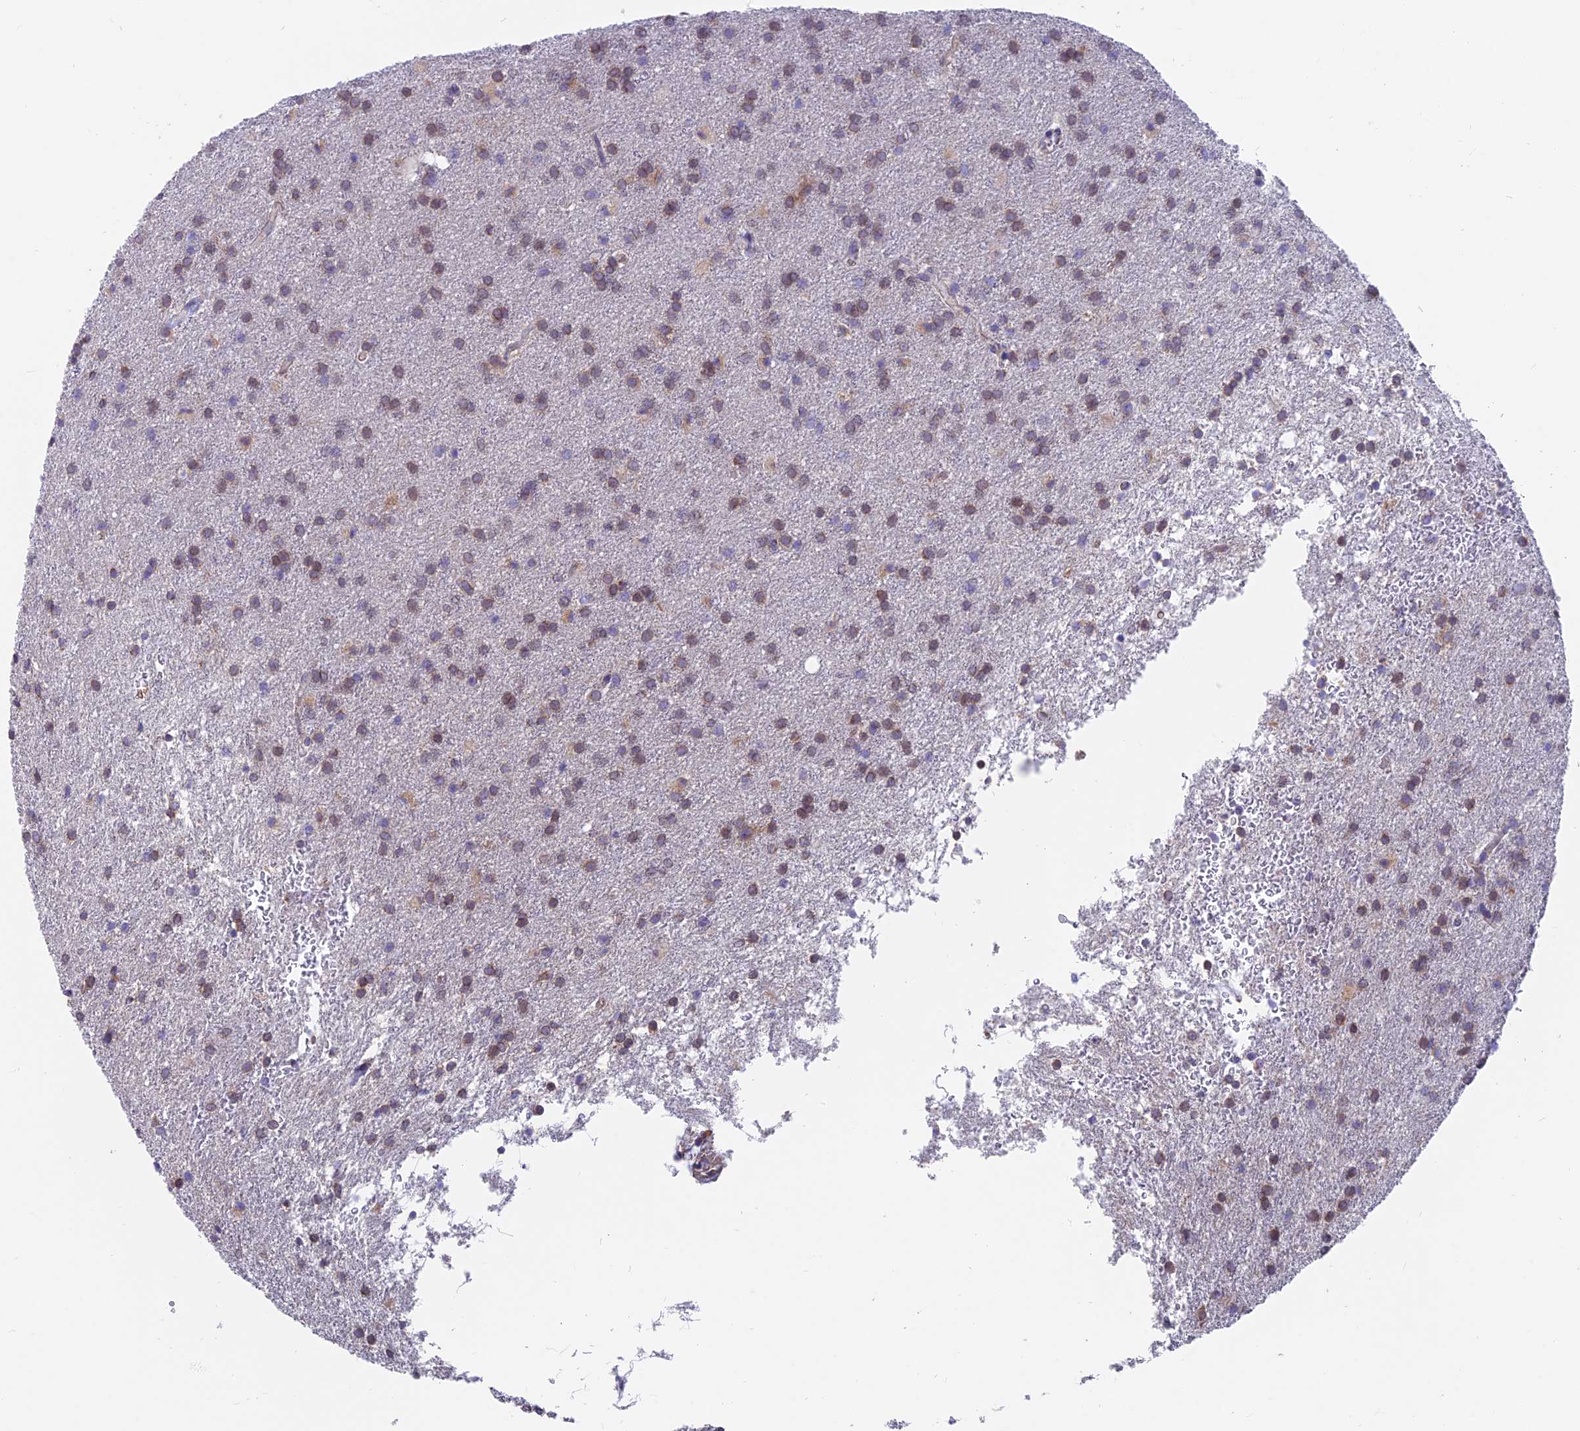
{"staining": {"intensity": "weak", "quantity": "25%-75%", "location": "cytoplasmic/membranous"}, "tissue": "glioma", "cell_type": "Tumor cells", "image_type": "cancer", "snomed": [{"axis": "morphology", "description": "Glioma, malignant, High grade"}, {"axis": "topography", "description": "Brain"}], "caption": "The image exhibits staining of high-grade glioma (malignant), revealing weak cytoplasmic/membranous protein positivity (brown color) within tumor cells.", "gene": "TBC1D20", "patient": {"sex": "female", "age": 50}}